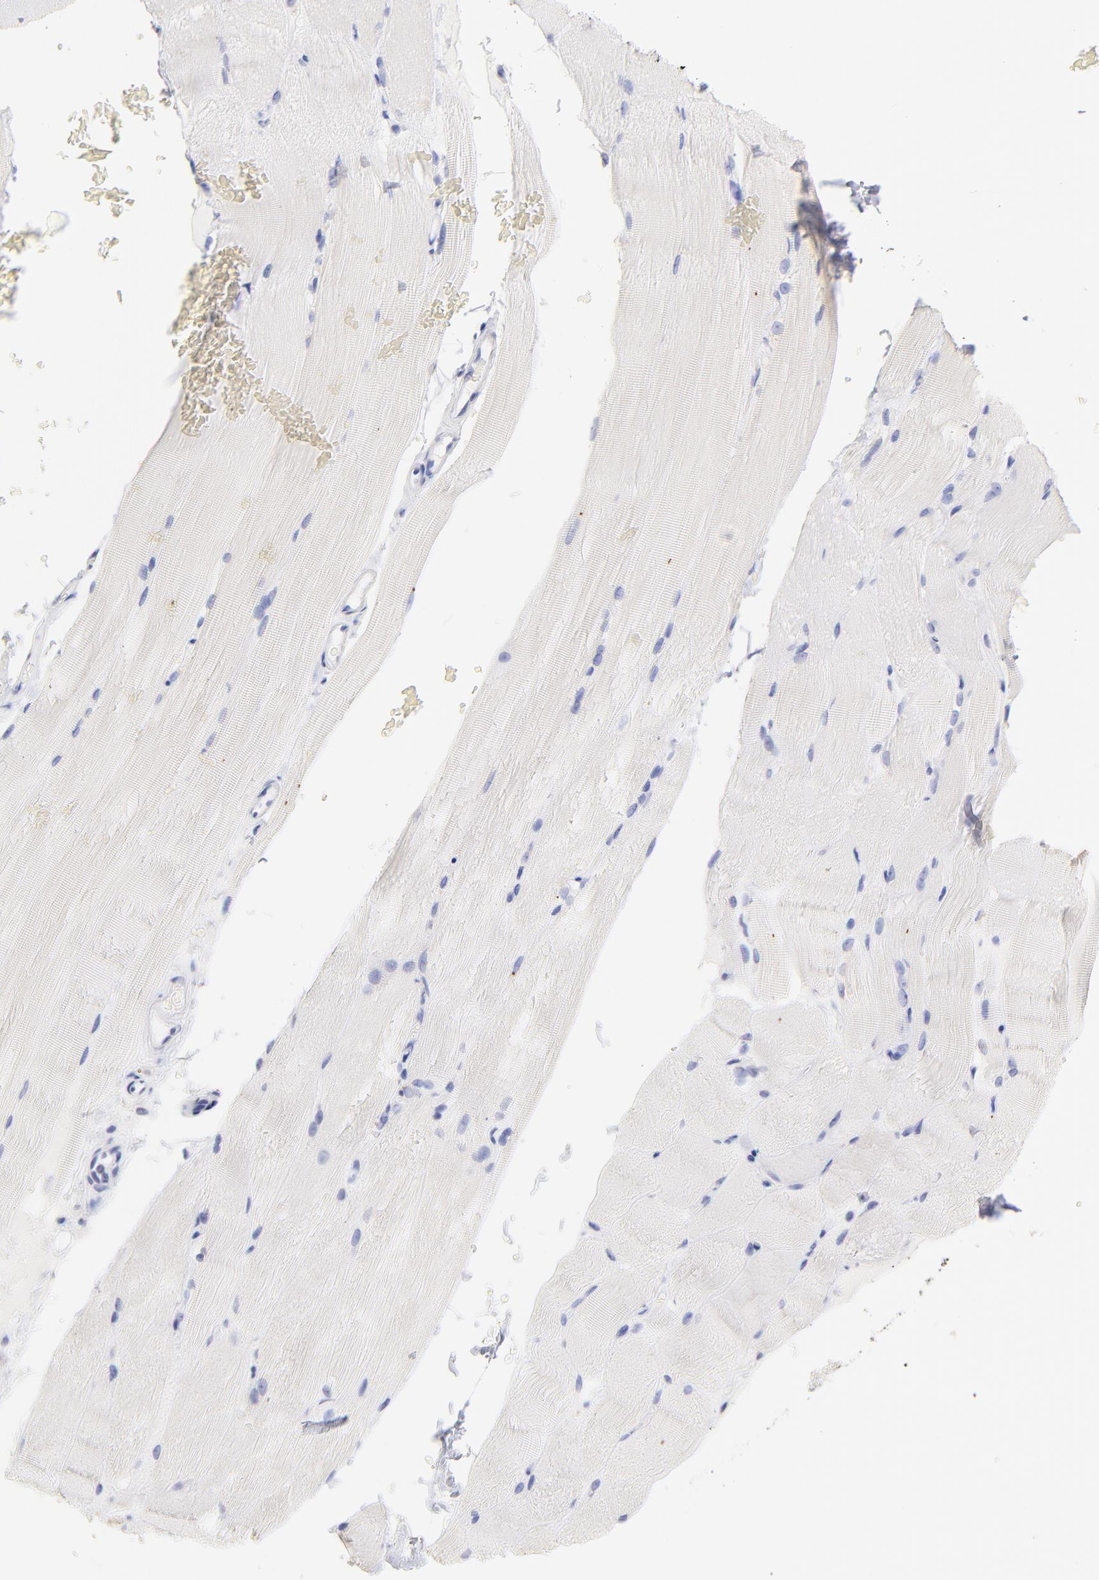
{"staining": {"intensity": "negative", "quantity": "none", "location": "none"}, "tissue": "skeletal muscle", "cell_type": "Myocytes", "image_type": "normal", "snomed": [{"axis": "morphology", "description": "Normal tissue, NOS"}, {"axis": "topography", "description": "Skeletal muscle"}], "caption": "The photomicrograph exhibits no significant staining in myocytes of skeletal muscle.", "gene": "CFAP57", "patient": {"sex": "female", "age": 37}}